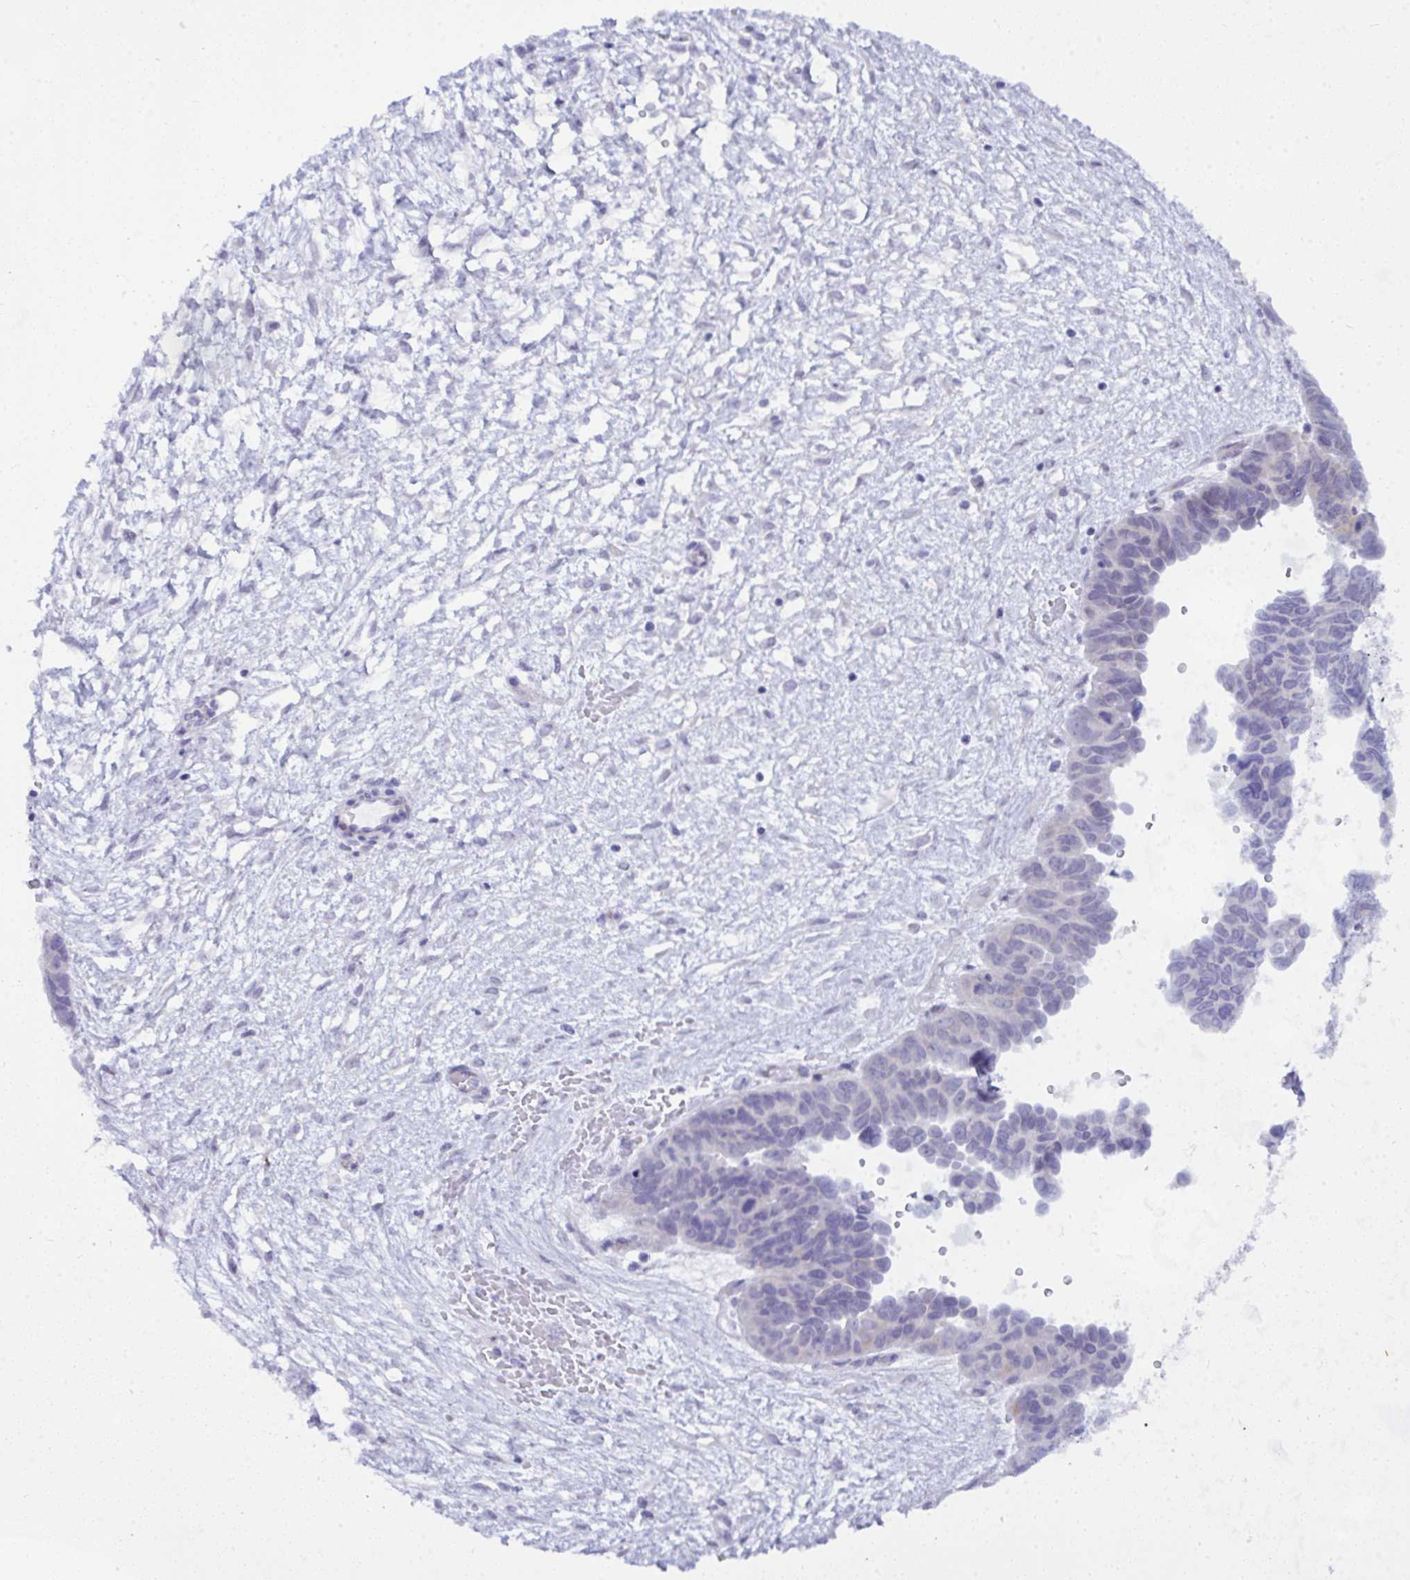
{"staining": {"intensity": "negative", "quantity": "none", "location": "none"}, "tissue": "endometrial cancer", "cell_type": "Tumor cells", "image_type": "cancer", "snomed": [{"axis": "morphology", "description": "Adenocarcinoma, NOS"}, {"axis": "topography", "description": "Endometrium"}], "caption": "An immunohistochemistry photomicrograph of adenocarcinoma (endometrial) is shown. There is no staining in tumor cells of adenocarcinoma (endometrial).", "gene": "NFXL1", "patient": {"sex": "female", "age": 79}}